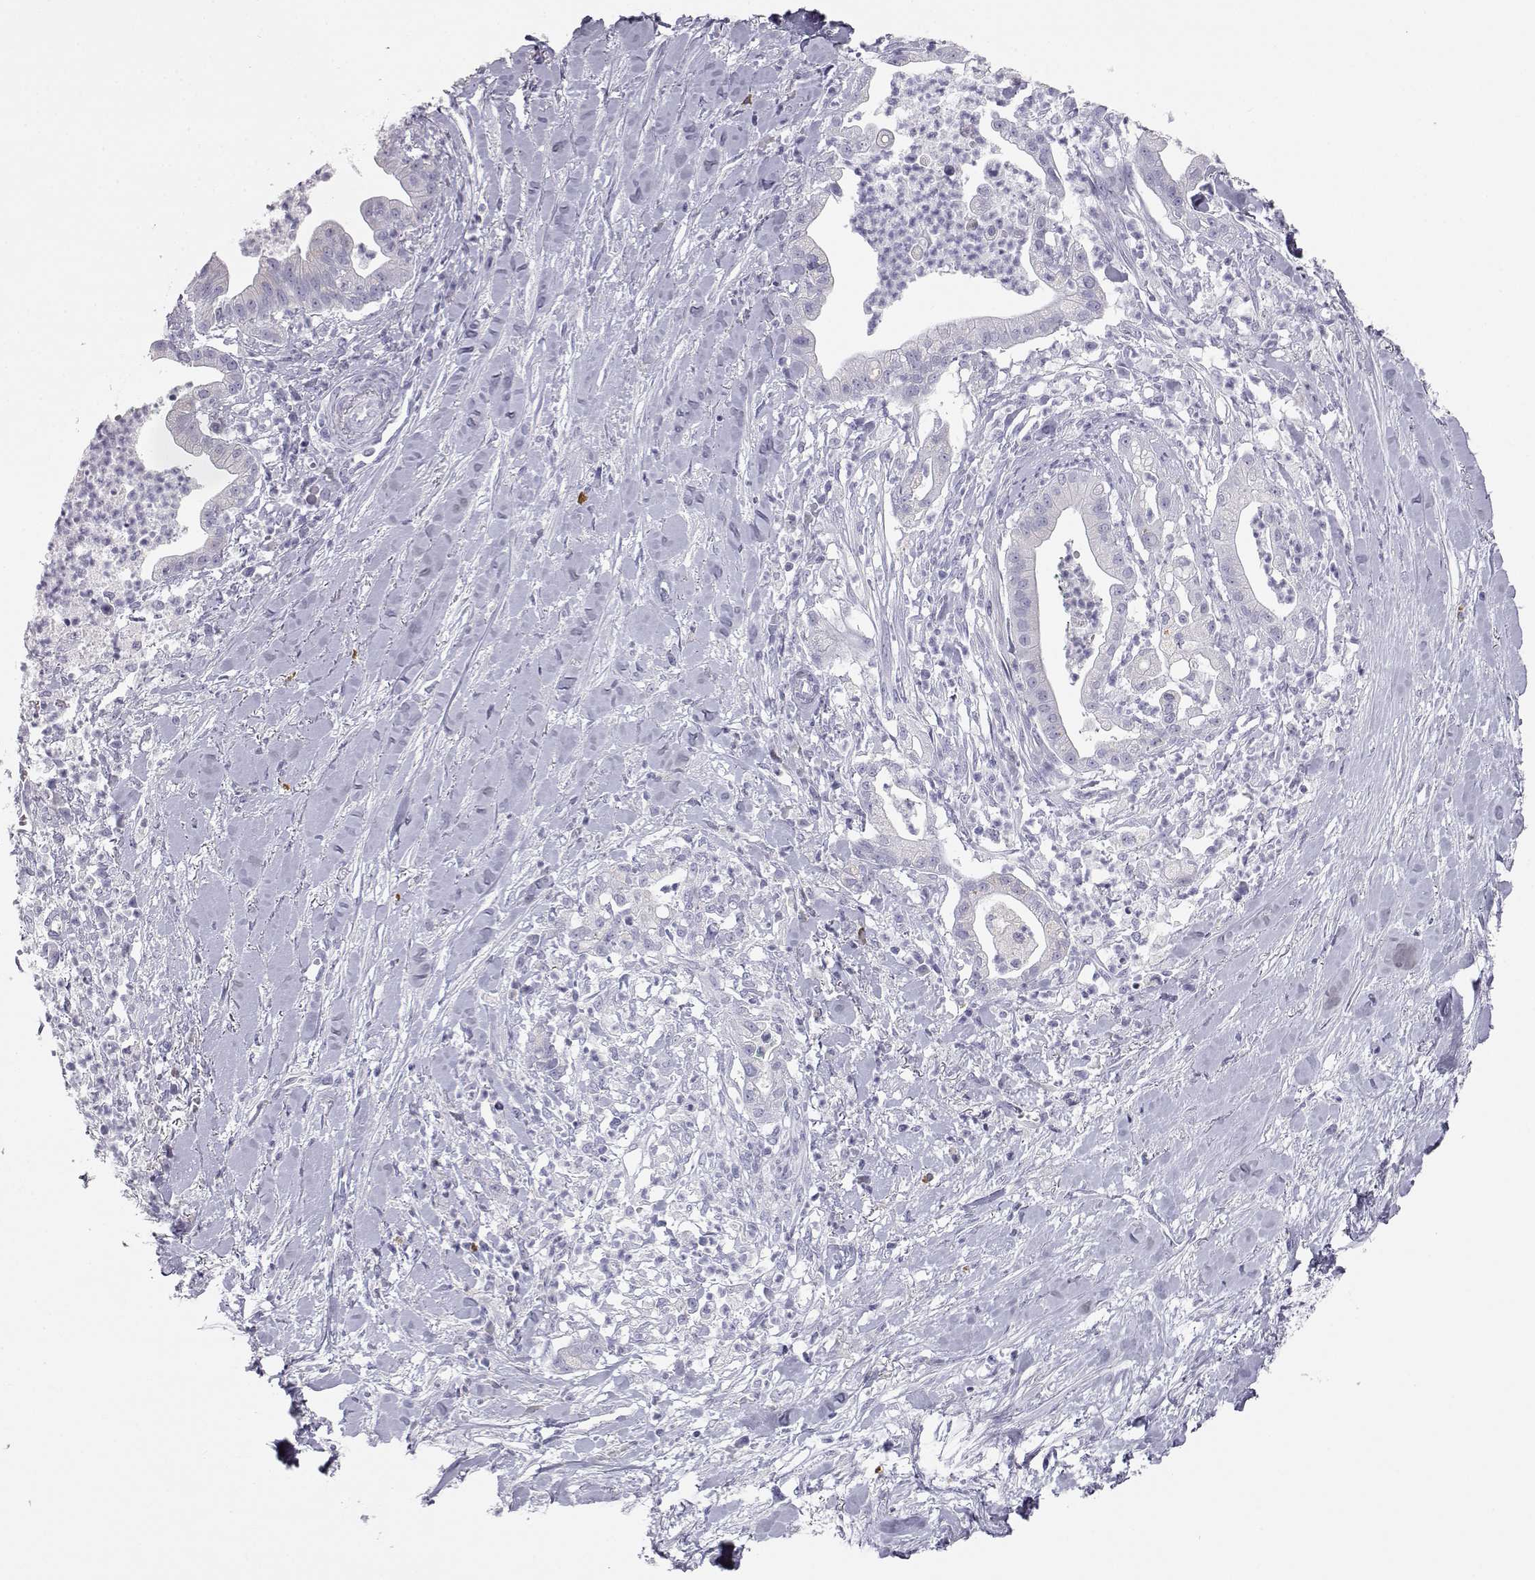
{"staining": {"intensity": "negative", "quantity": "none", "location": "none"}, "tissue": "pancreatic cancer", "cell_type": "Tumor cells", "image_type": "cancer", "snomed": [{"axis": "morphology", "description": "Normal tissue, NOS"}, {"axis": "morphology", "description": "Adenocarcinoma, NOS"}, {"axis": "topography", "description": "Lymph node"}, {"axis": "topography", "description": "Pancreas"}], "caption": "Tumor cells are negative for protein expression in human pancreatic cancer (adenocarcinoma).", "gene": "ITLN2", "patient": {"sex": "female", "age": 58}}